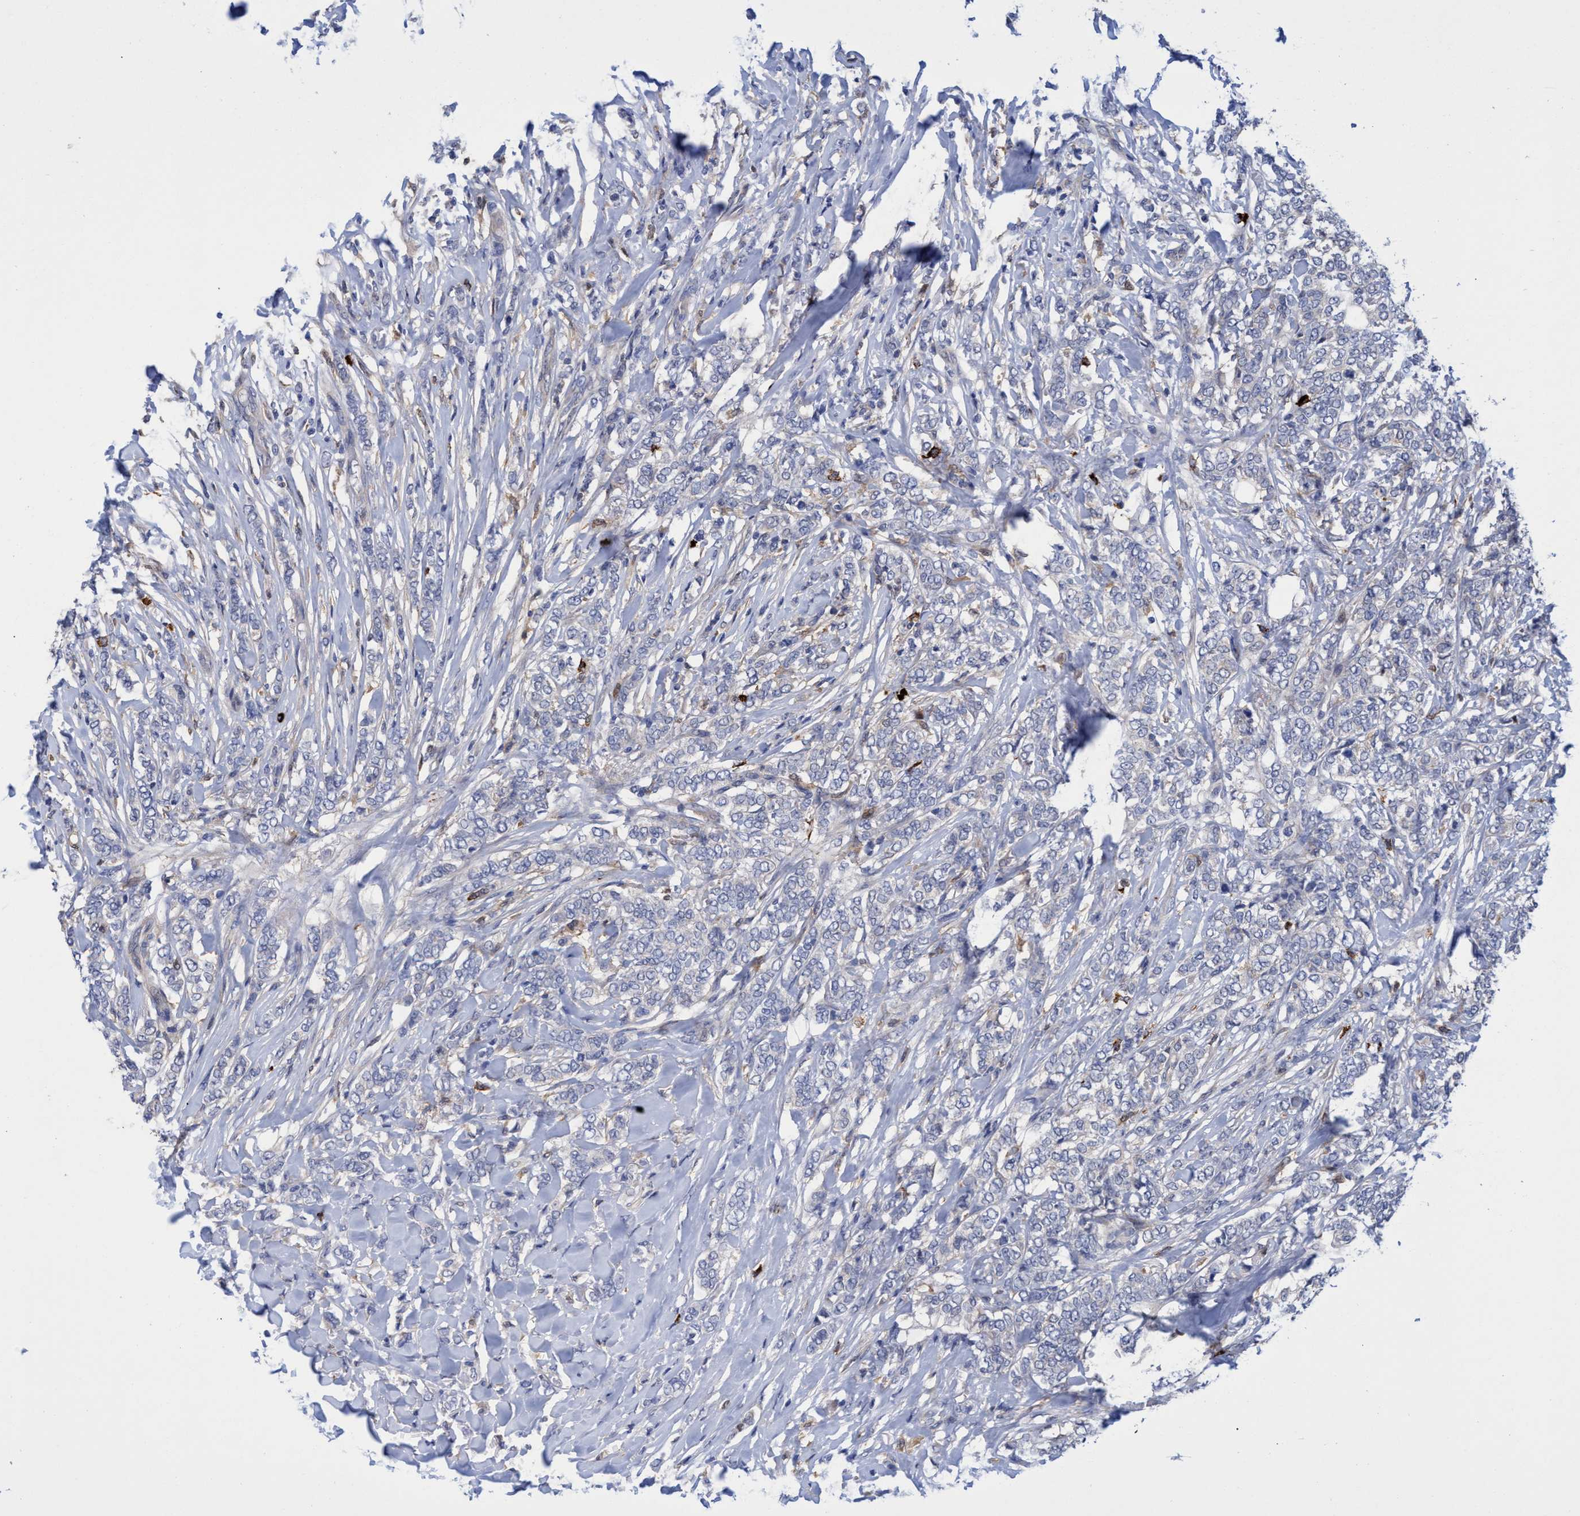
{"staining": {"intensity": "negative", "quantity": "none", "location": "none"}, "tissue": "breast cancer", "cell_type": "Tumor cells", "image_type": "cancer", "snomed": [{"axis": "morphology", "description": "Lobular carcinoma"}, {"axis": "topography", "description": "Skin"}, {"axis": "topography", "description": "Breast"}], "caption": "Immunohistochemistry (IHC) photomicrograph of neoplastic tissue: human breast cancer stained with DAB exhibits no significant protein expression in tumor cells.", "gene": "PNPO", "patient": {"sex": "female", "age": 46}}